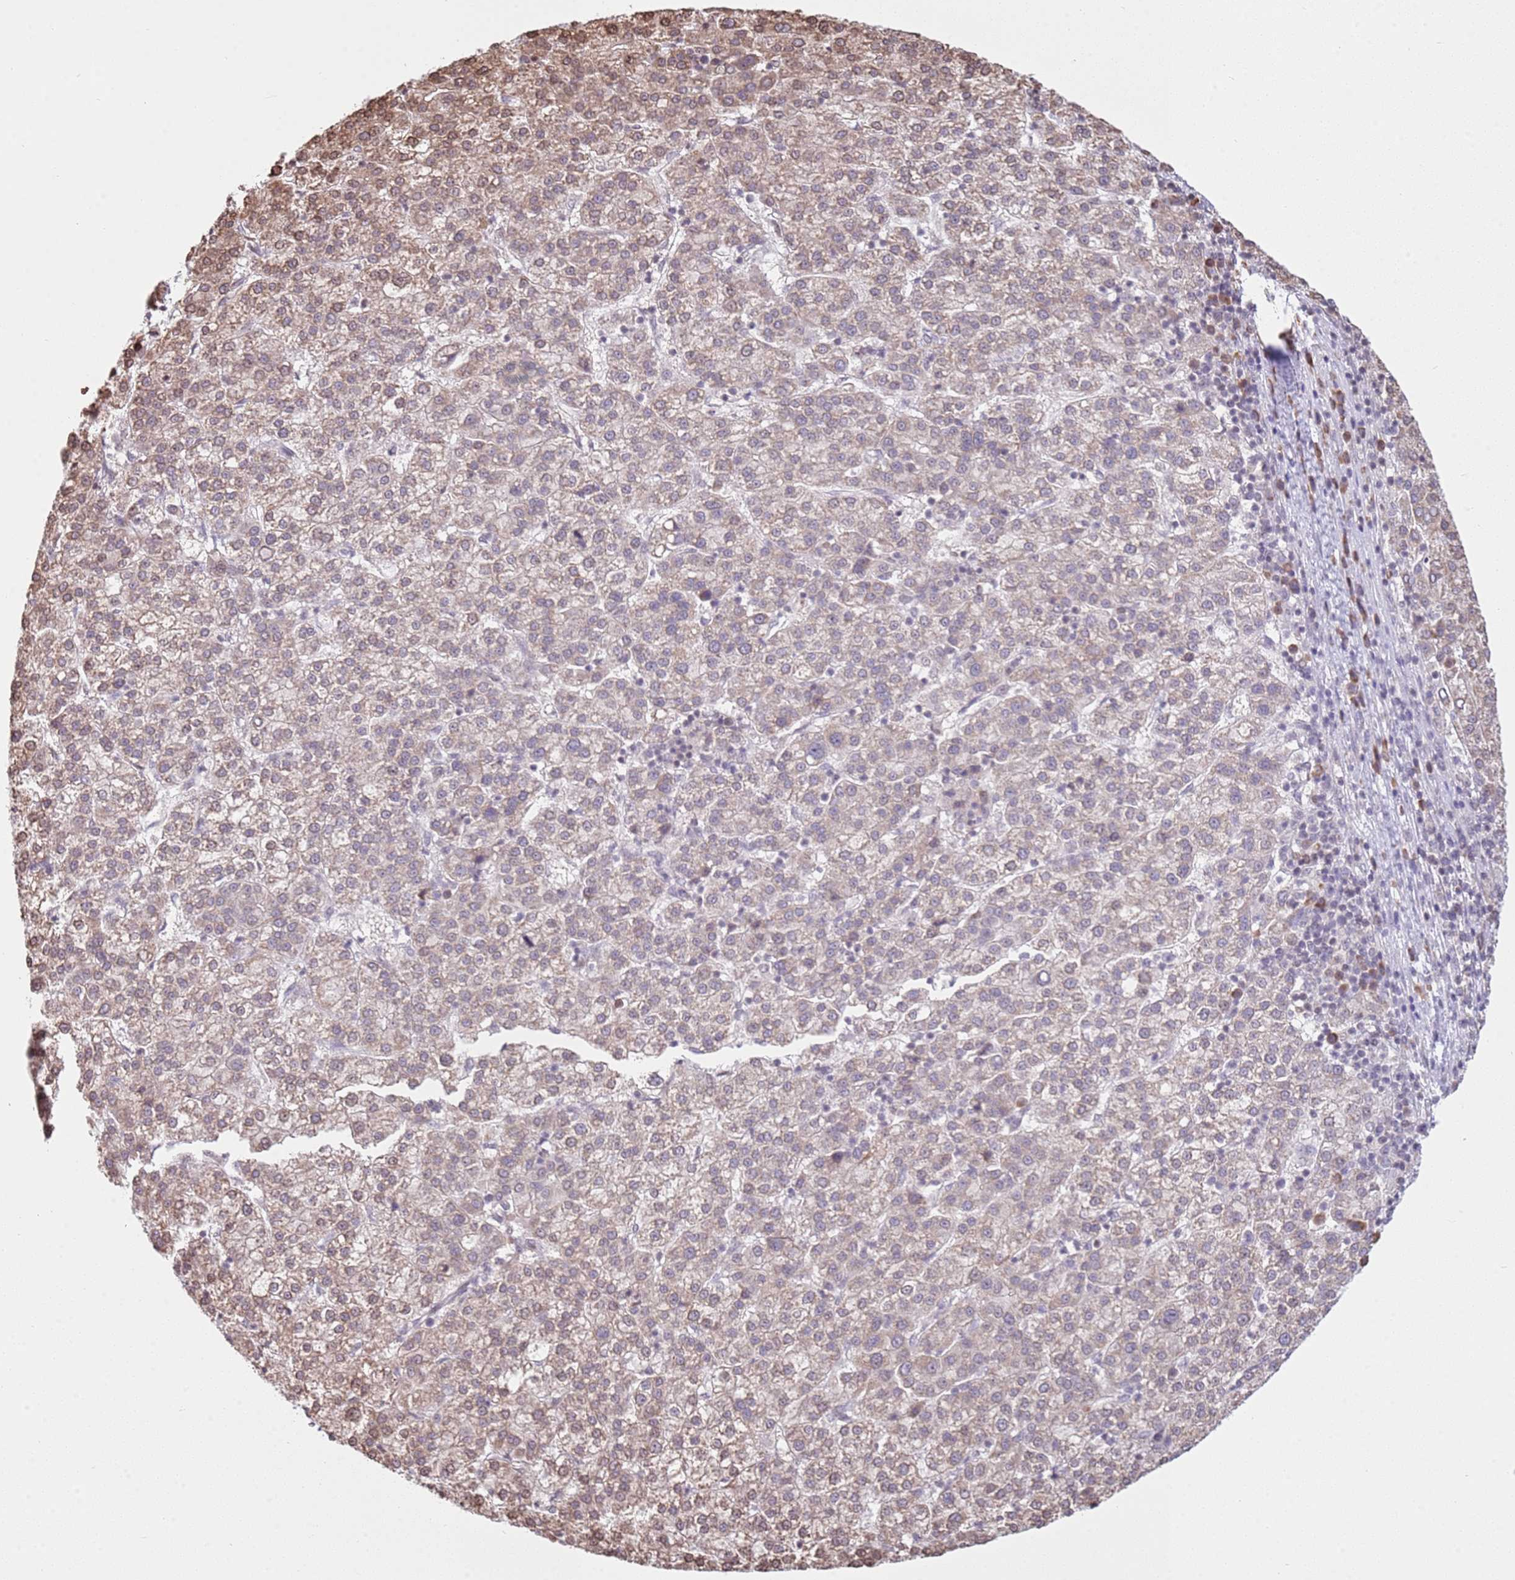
{"staining": {"intensity": "moderate", "quantity": "25%-75%", "location": "cytoplasmic/membranous"}, "tissue": "liver cancer", "cell_type": "Tumor cells", "image_type": "cancer", "snomed": [{"axis": "morphology", "description": "Carcinoma, Hepatocellular, NOS"}, {"axis": "topography", "description": "Liver"}], "caption": "Immunohistochemistry staining of liver cancer (hepatocellular carcinoma), which reveals medium levels of moderate cytoplasmic/membranous staining in approximately 25%-75% of tumor cells indicating moderate cytoplasmic/membranous protein staining. The staining was performed using DAB (brown) for protein detection and nuclei were counterstained in hematoxylin (blue).", "gene": "SCAF1", "patient": {"sex": "female", "age": 58}}